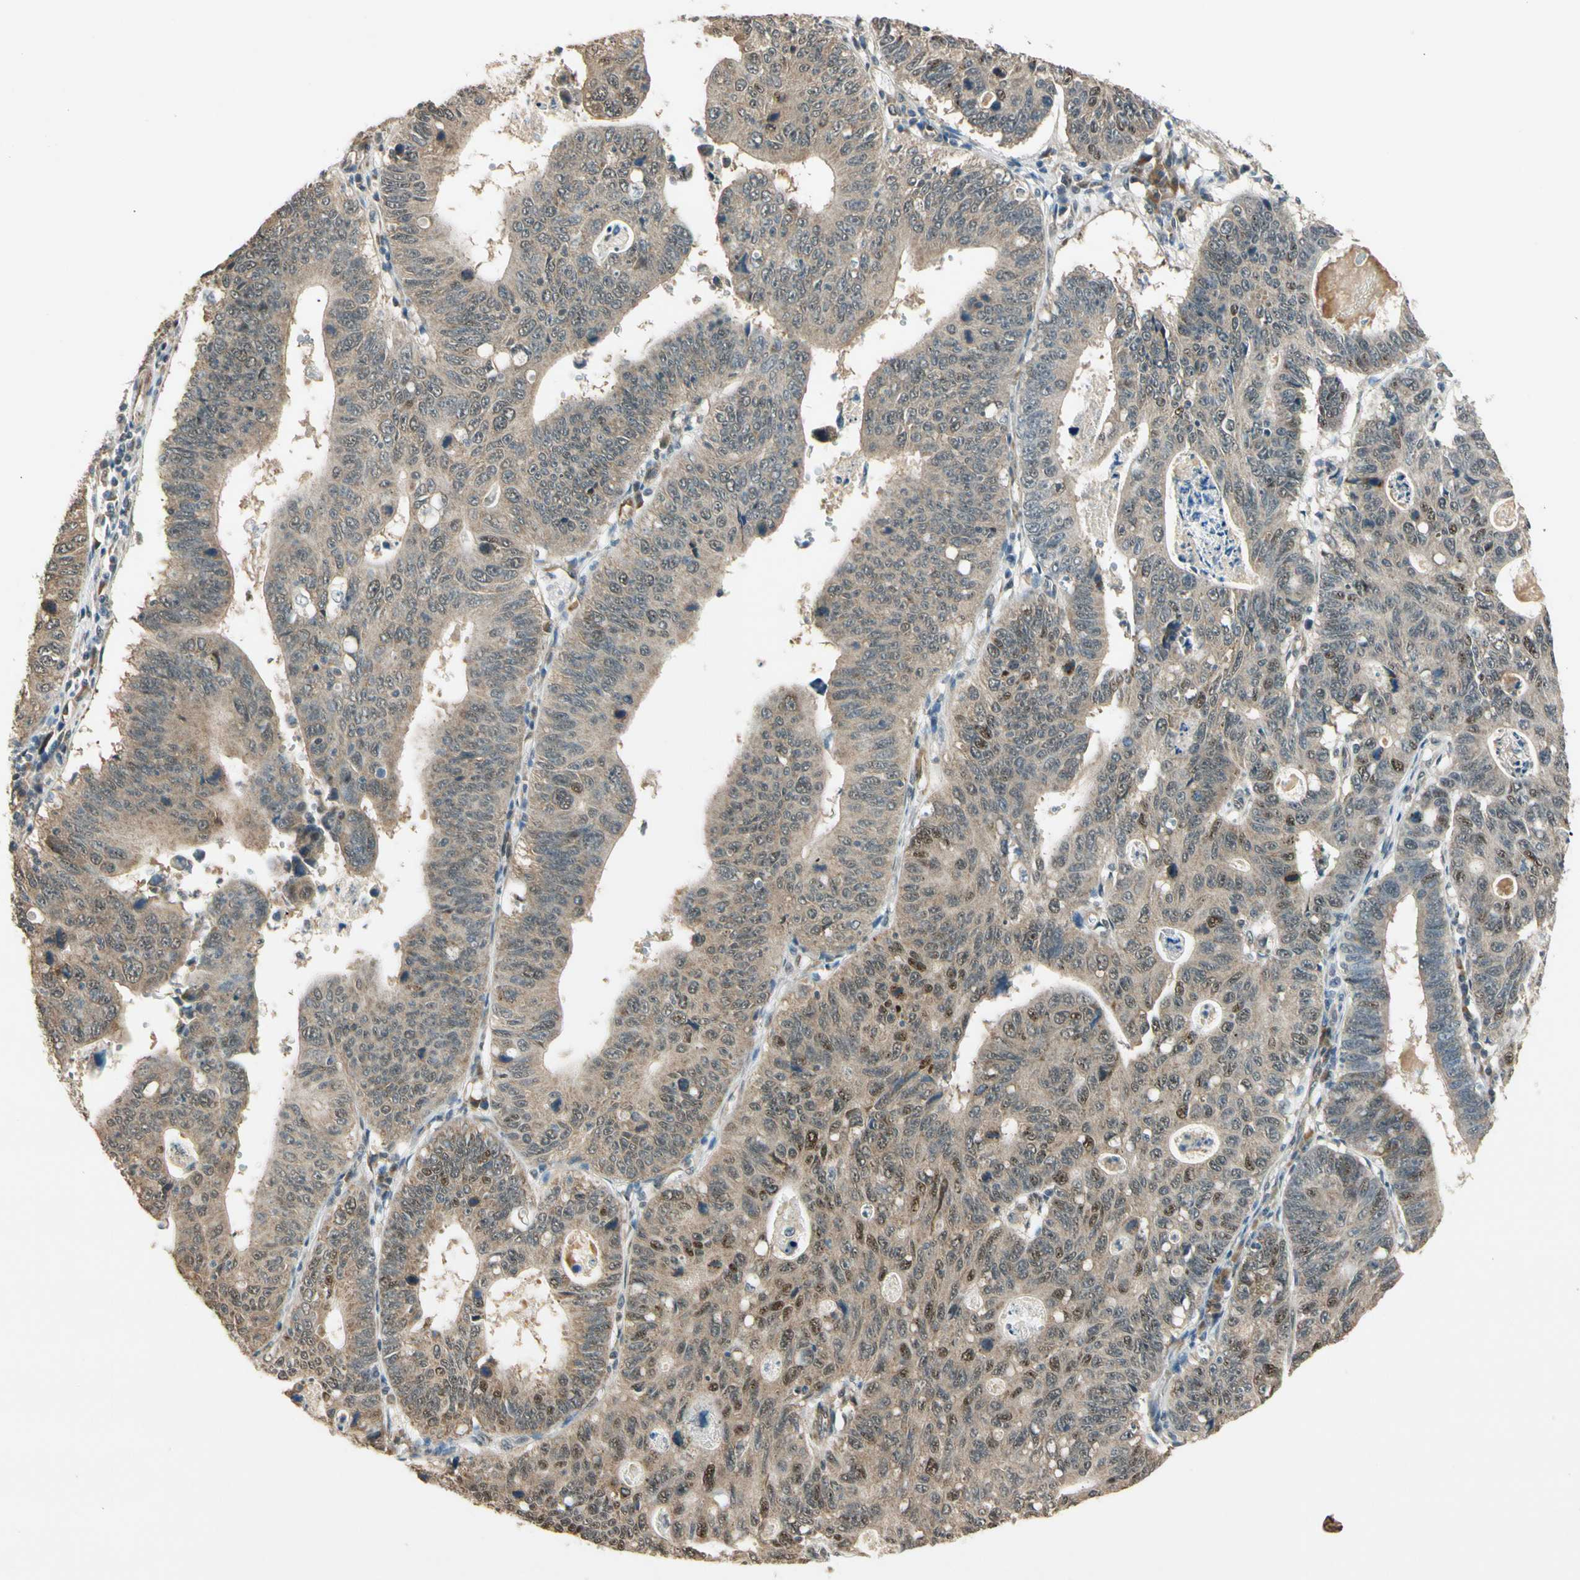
{"staining": {"intensity": "moderate", "quantity": ">75%", "location": "cytoplasmic/membranous"}, "tissue": "stomach cancer", "cell_type": "Tumor cells", "image_type": "cancer", "snomed": [{"axis": "morphology", "description": "Adenocarcinoma, NOS"}, {"axis": "topography", "description": "Stomach"}], "caption": "Protein expression analysis of human stomach cancer (adenocarcinoma) reveals moderate cytoplasmic/membranous staining in about >75% of tumor cells.", "gene": "MCPH1", "patient": {"sex": "male", "age": 59}}